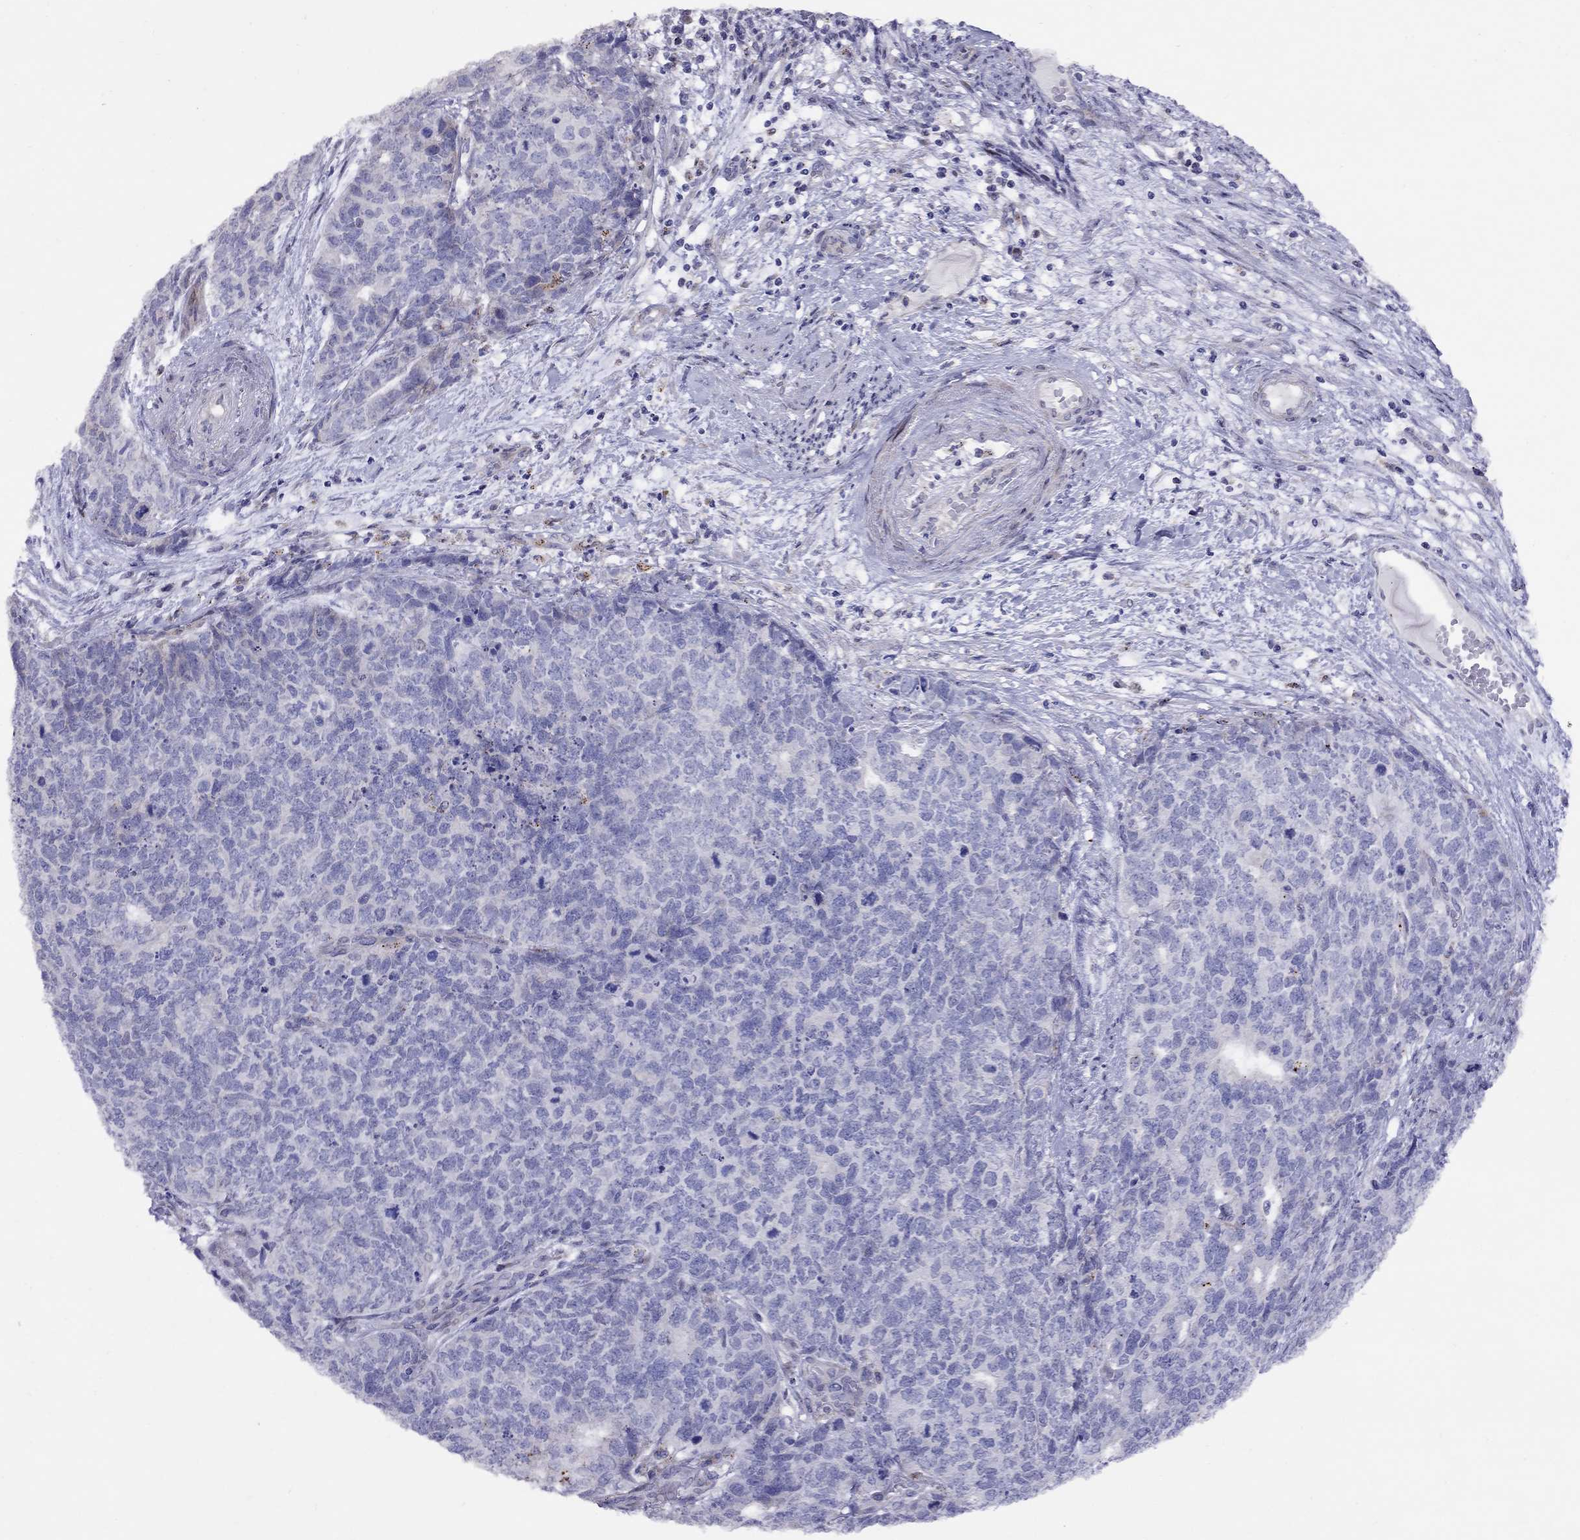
{"staining": {"intensity": "negative", "quantity": "none", "location": "none"}, "tissue": "cervical cancer", "cell_type": "Tumor cells", "image_type": "cancer", "snomed": [{"axis": "morphology", "description": "Squamous cell carcinoma, NOS"}, {"axis": "topography", "description": "Cervix"}], "caption": "This is an immunohistochemistry image of cervical cancer. There is no positivity in tumor cells.", "gene": "MAGEB4", "patient": {"sex": "female", "age": 63}}